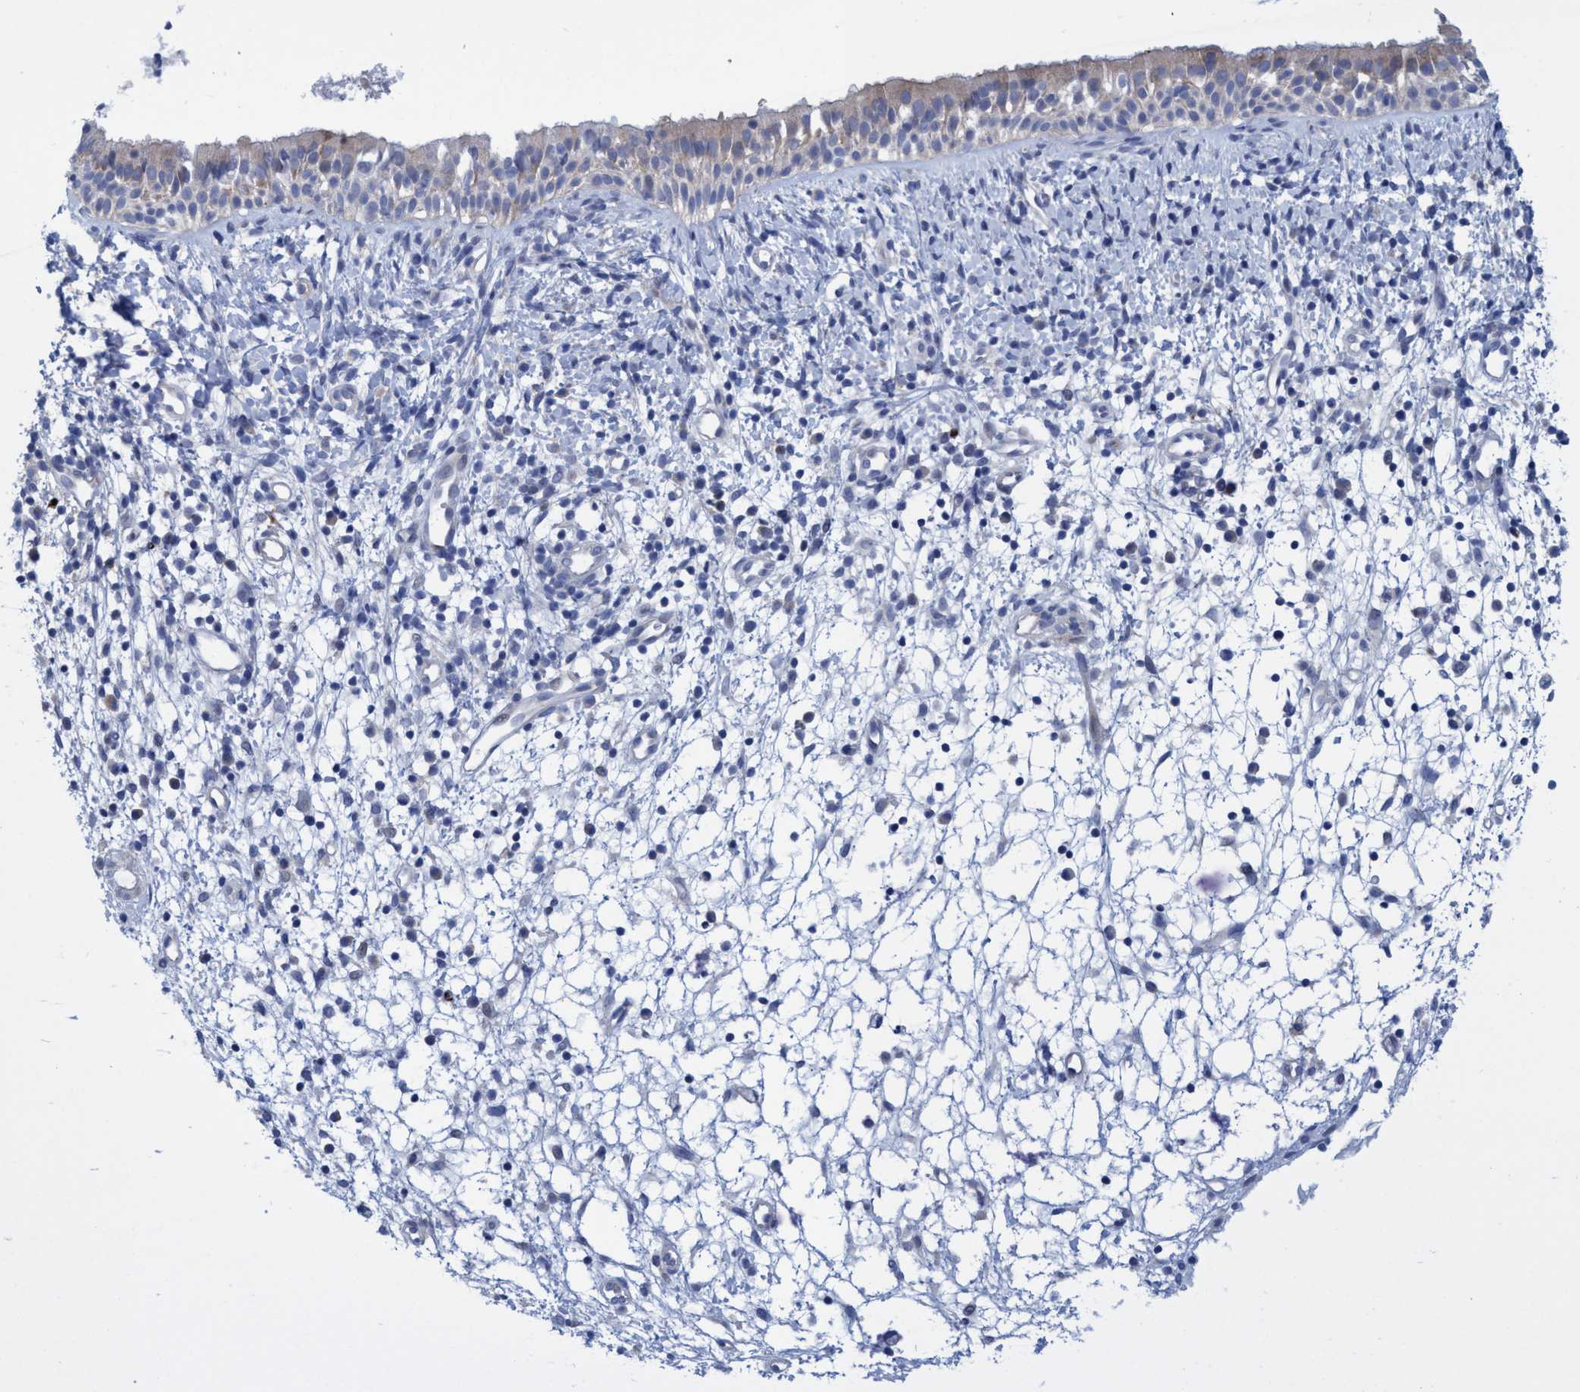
{"staining": {"intensity": "negative", "quantity": "none", "location": "none"}, "tissue": "nasopharynx", "cell_type": "Respiratory epithelial cells", "image_type": "normal", "snomed": [{"axis": "morphology", "description": "Normal tissue, NOS"}, {"axis": "topography", "description": "Nasopharynx"}], "caption": "DAB (3,3'-diaminobenzidine) immunohistochemical staining of normal nasopharynx exhibits no significant expression in respiratory epithelial cells.", "gene": "R3HCC1", "patient": {"sex": "male", "age": 22}}